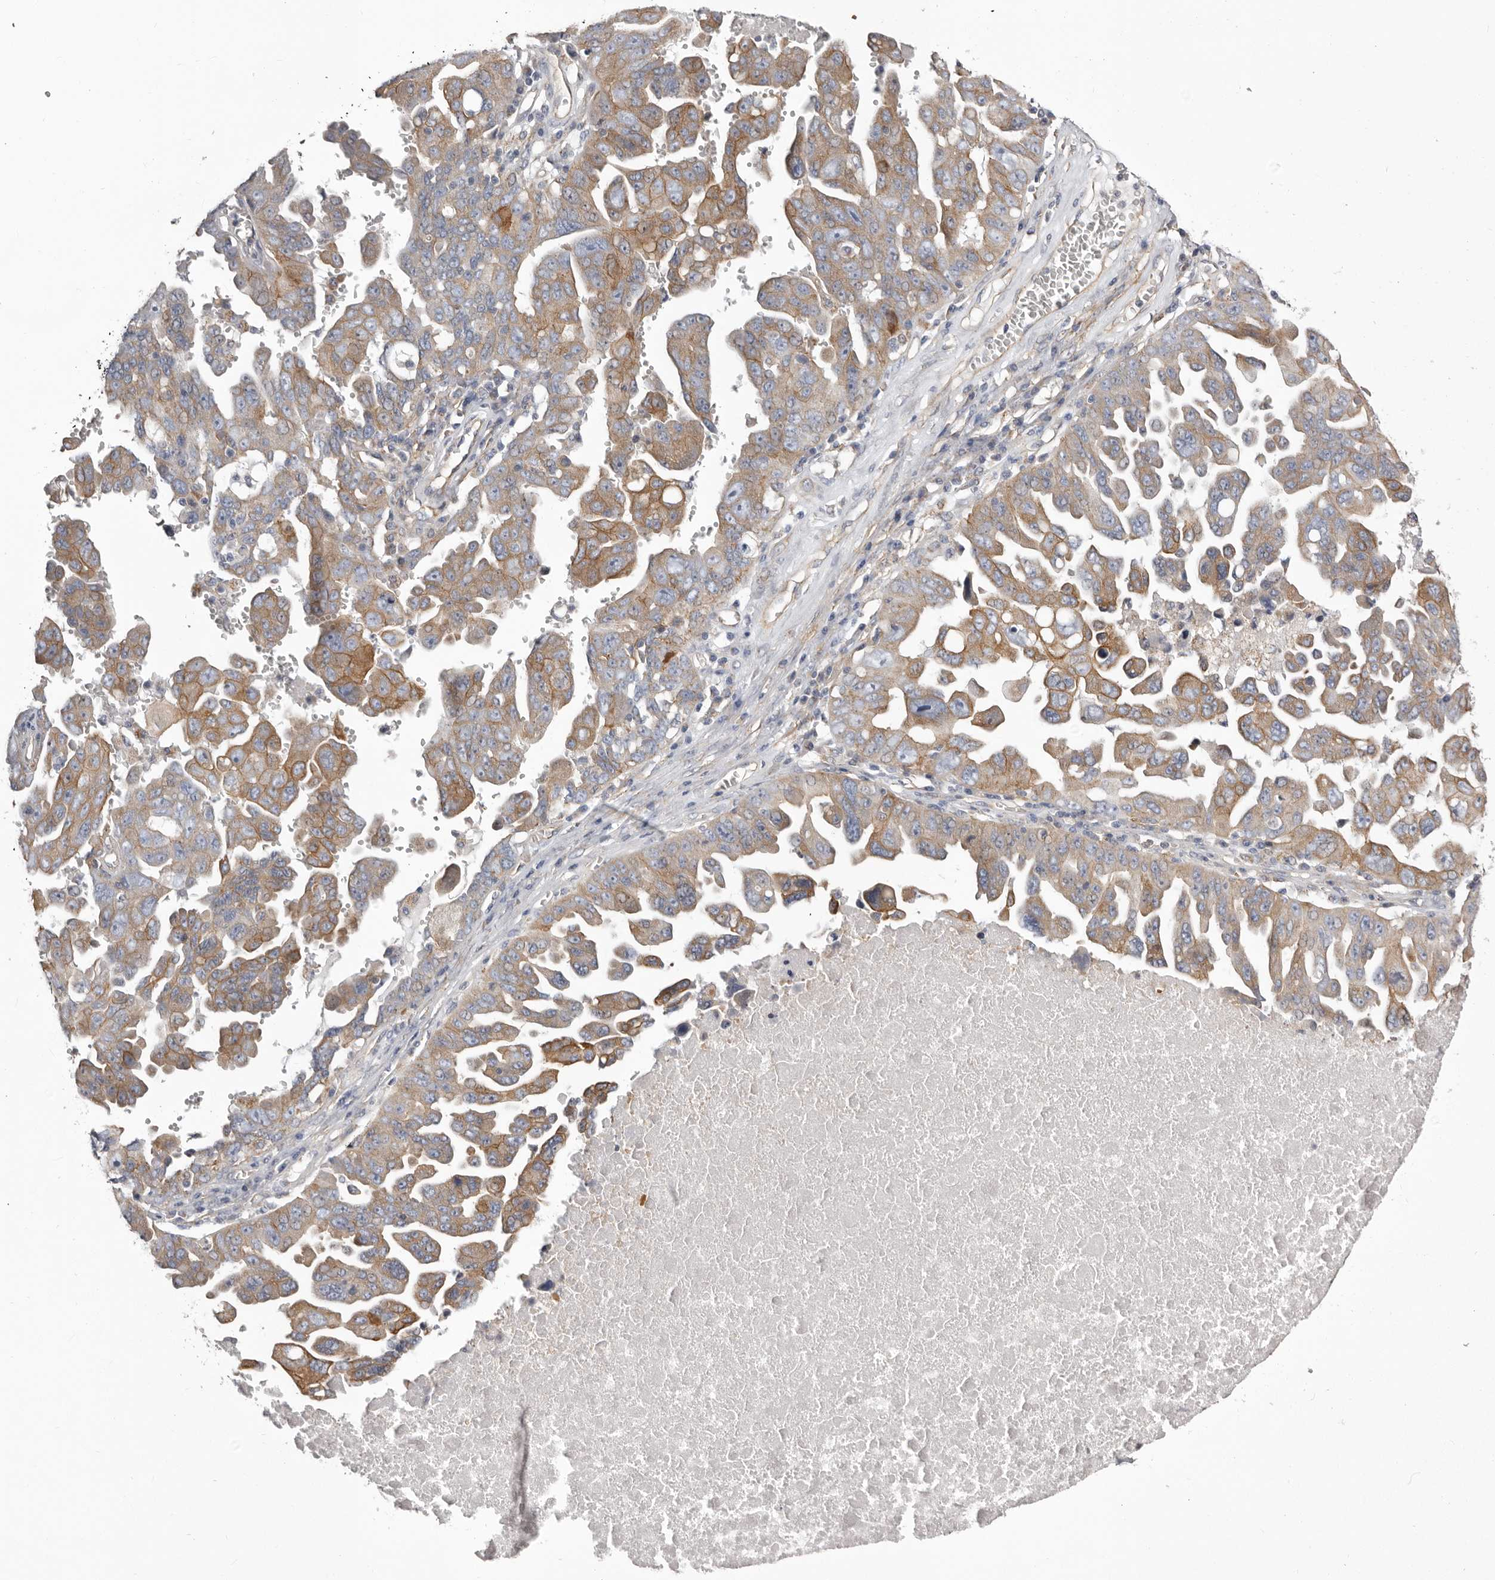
{"staining": {"intensity": "moderate", "quantity": ">75%", "location": "cytoplasmic/membranous"}, "tissue": "ovarian cancer", "cell_type": "Tumor cells", "image_type": "cancer", "snomed": [{"axis": "morphology", "description": "Carcinoma, endometroid"}, {"axis": "topography", "description": "Ovary"}], "caption": "This is an image of immunohistochemistry (IHC) staining of ovarian endometroid carcinoma, which shows moderate staining in the cytoplasmic/membranous of tumor cells.", "gene": "ENAH", "patient": {"sex": "female", "age": 62}}